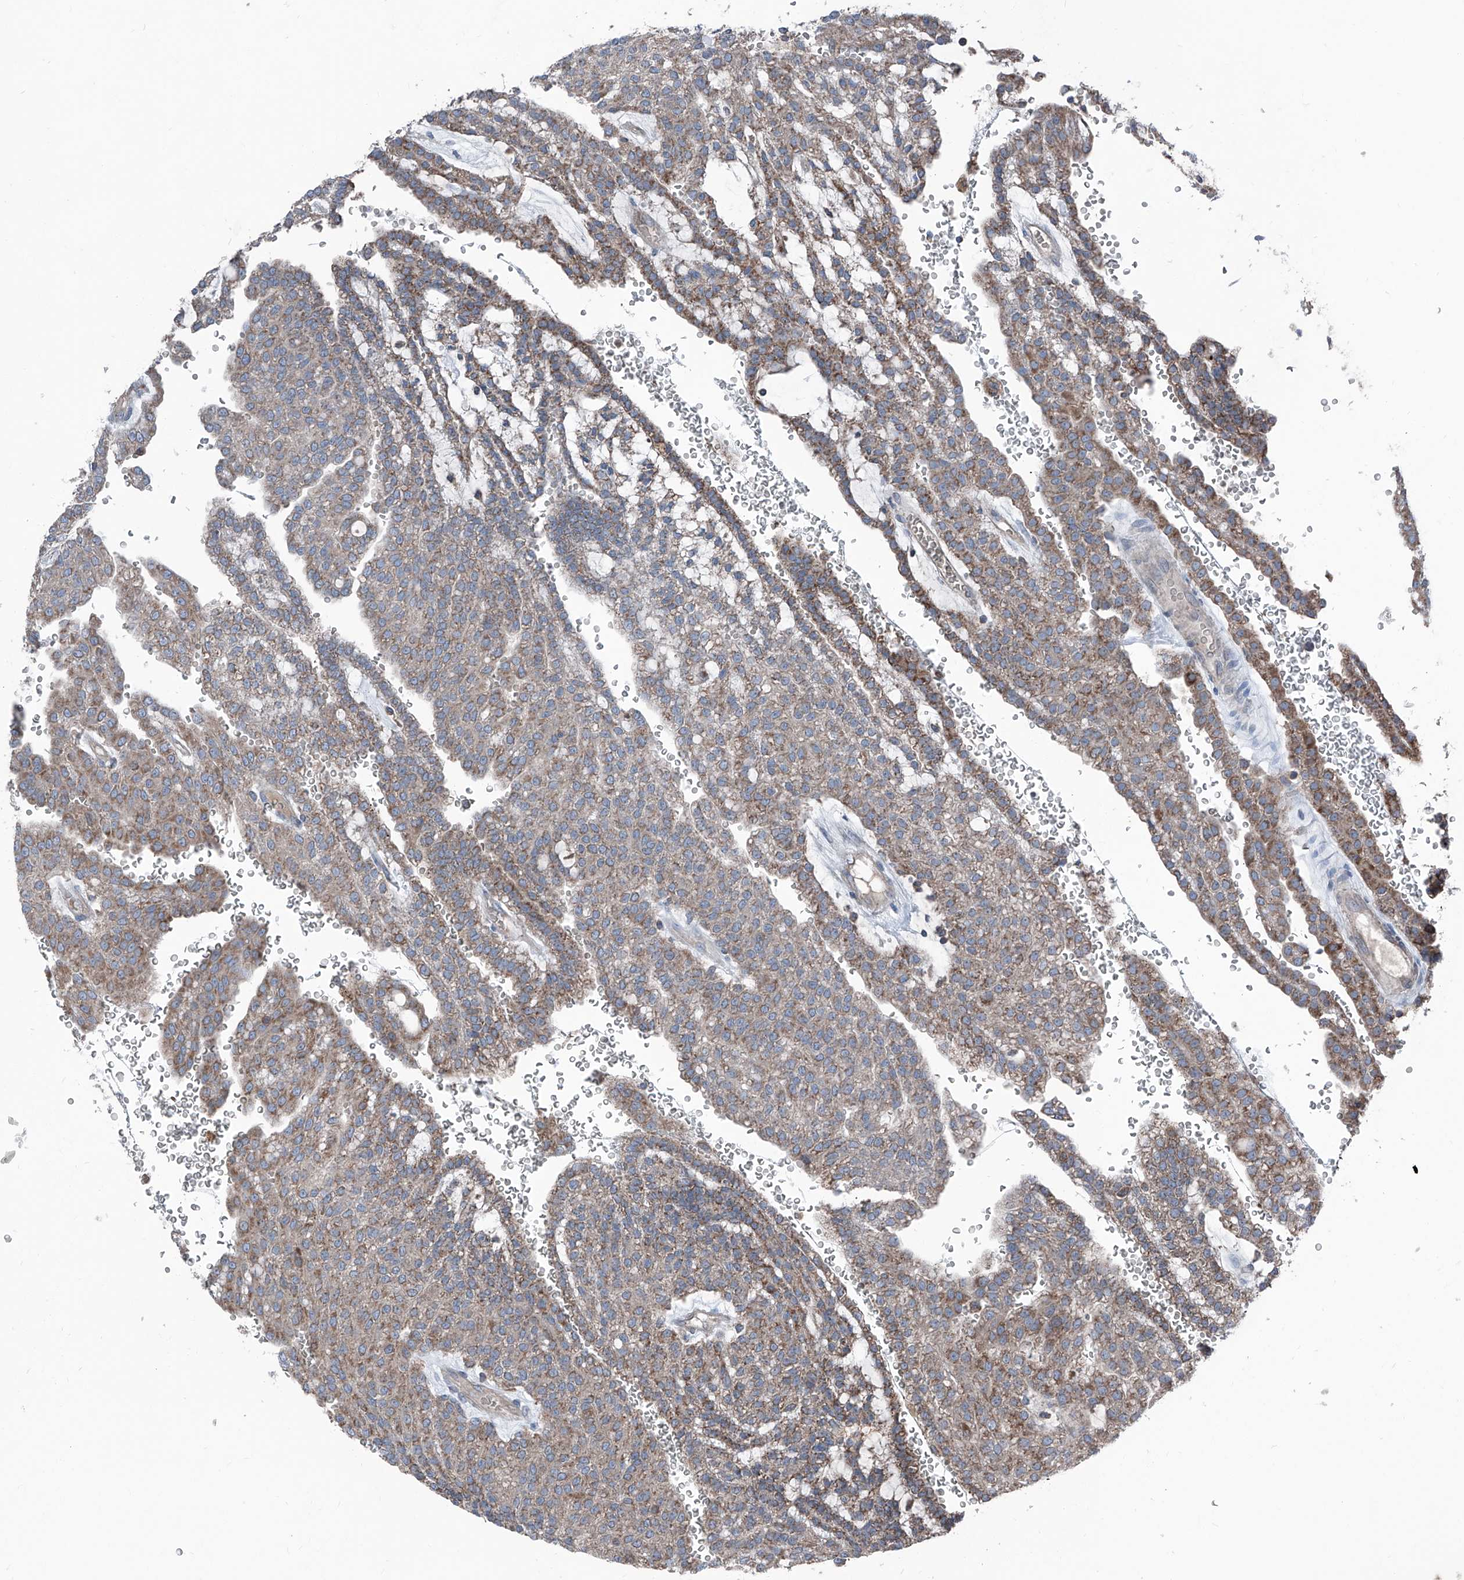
{"staining": {"intensity": "moderate", "quantity": ">75%", "location": "cytoplasmic/membranous"}, "tissue": "renal cancer", "cell_type": "Tumor cells", "image_type": "cancer", "snomed": [{"axis": "morphology", "description": "Adenocarcinoma, NOS"}, {"axis": "topography", "description": "Kidney"}], "caption": "The image exhibits a brown stain indicating the presence of a protein in the cytoplasmic/membranous of tumor cells in adenocarcinoma (renal). Ihc stains the protein of interest in brown and the nuclei are stained blue.", "gene": "GPAT3", "patient": {"sex": "male", "age": 63}}